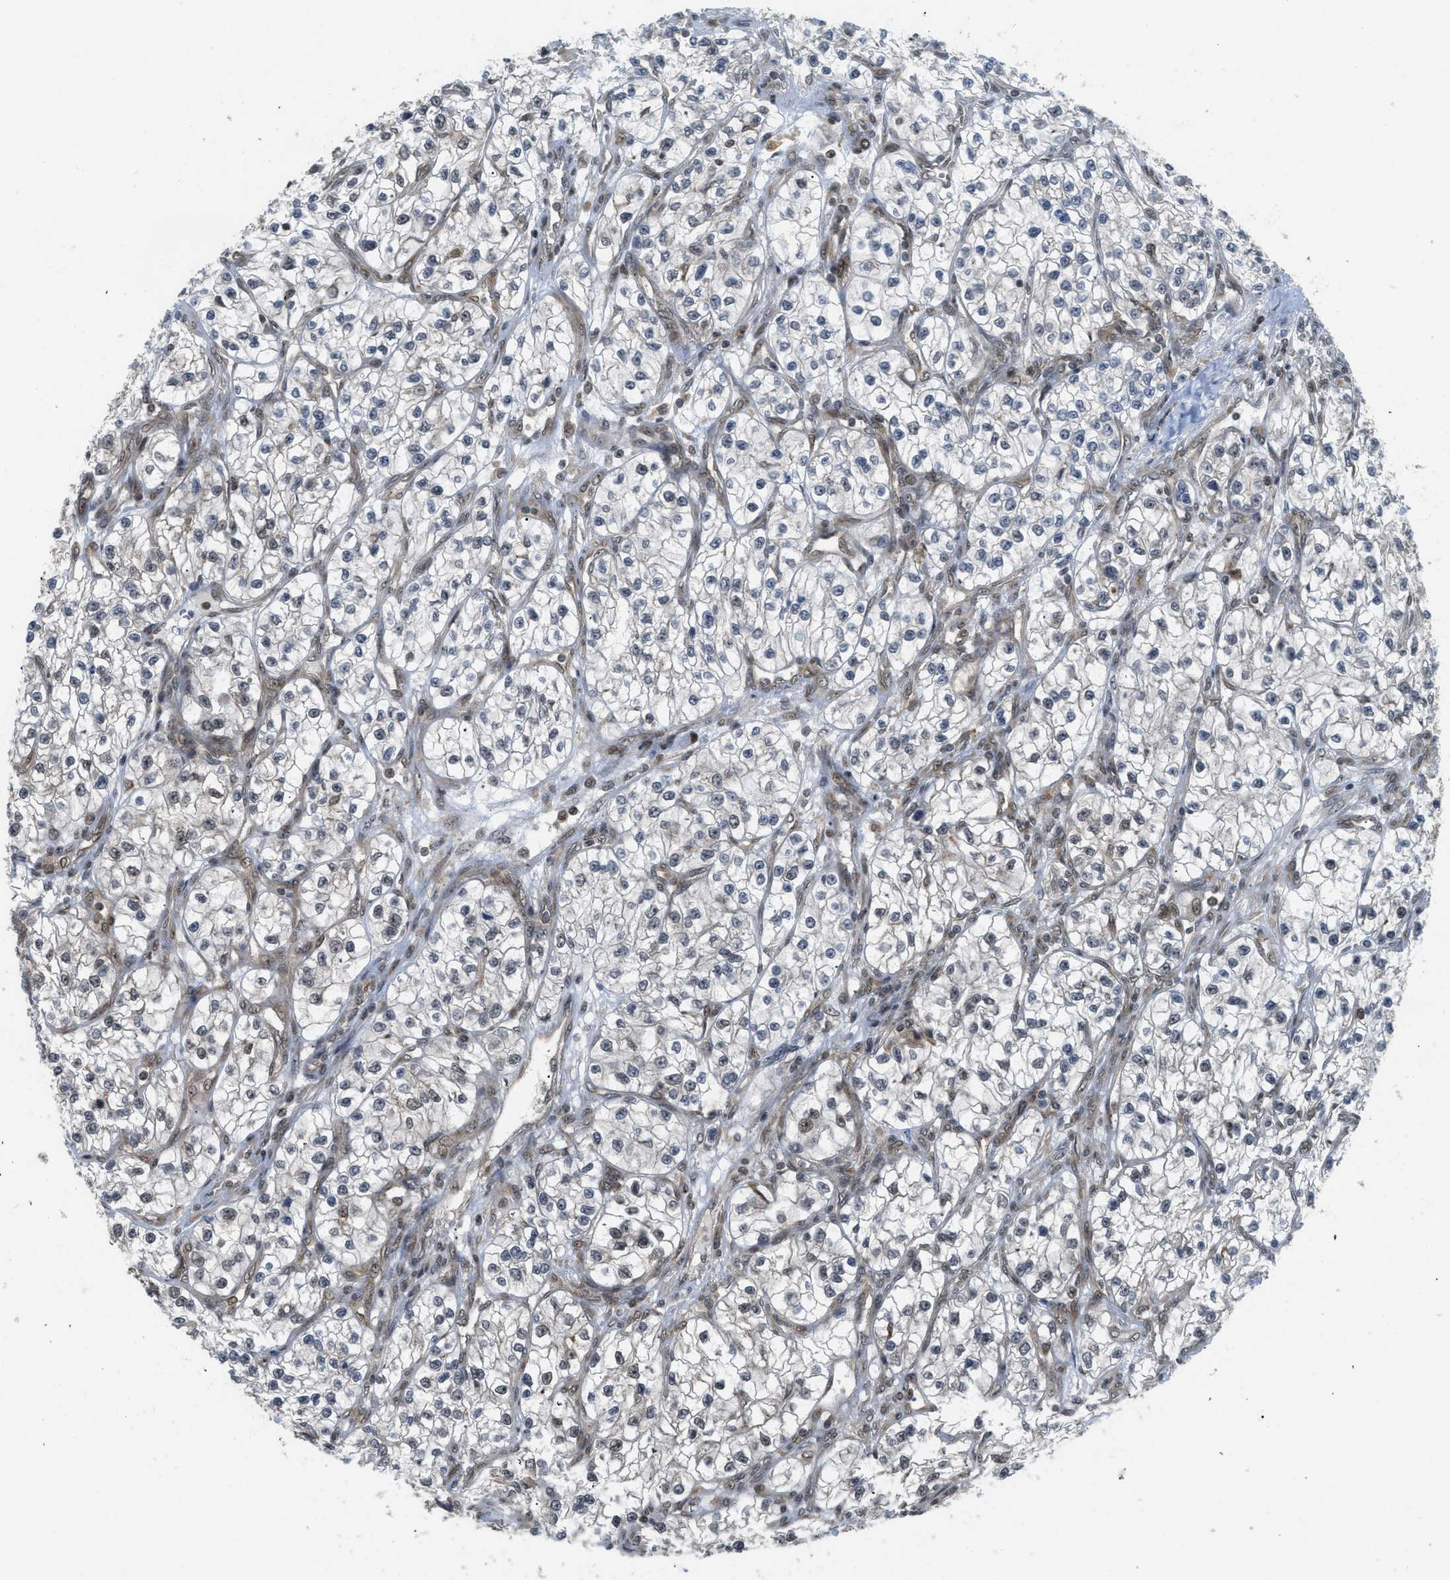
{"staining": {"intensity": "moderate", "quantity": "25%-75%", "location": "nuclear"}, "tissue": "renal cancer", "cell_type": "Tumor cells", "image_type": "cancer", "snomed": [{"axis": "morphology", "description": "Adenocarcinoma, NOS"}, {"axis": "topography", "description": "Kidney"}], "caption": "Immunohistochemistry of renal adenocarcinoma exhibits medium levels of moderate nuclear expression in approximately 25%-75% of tumor cells.", "gene": "TACC1", "patient": {"sex": "female", "age": 57}}